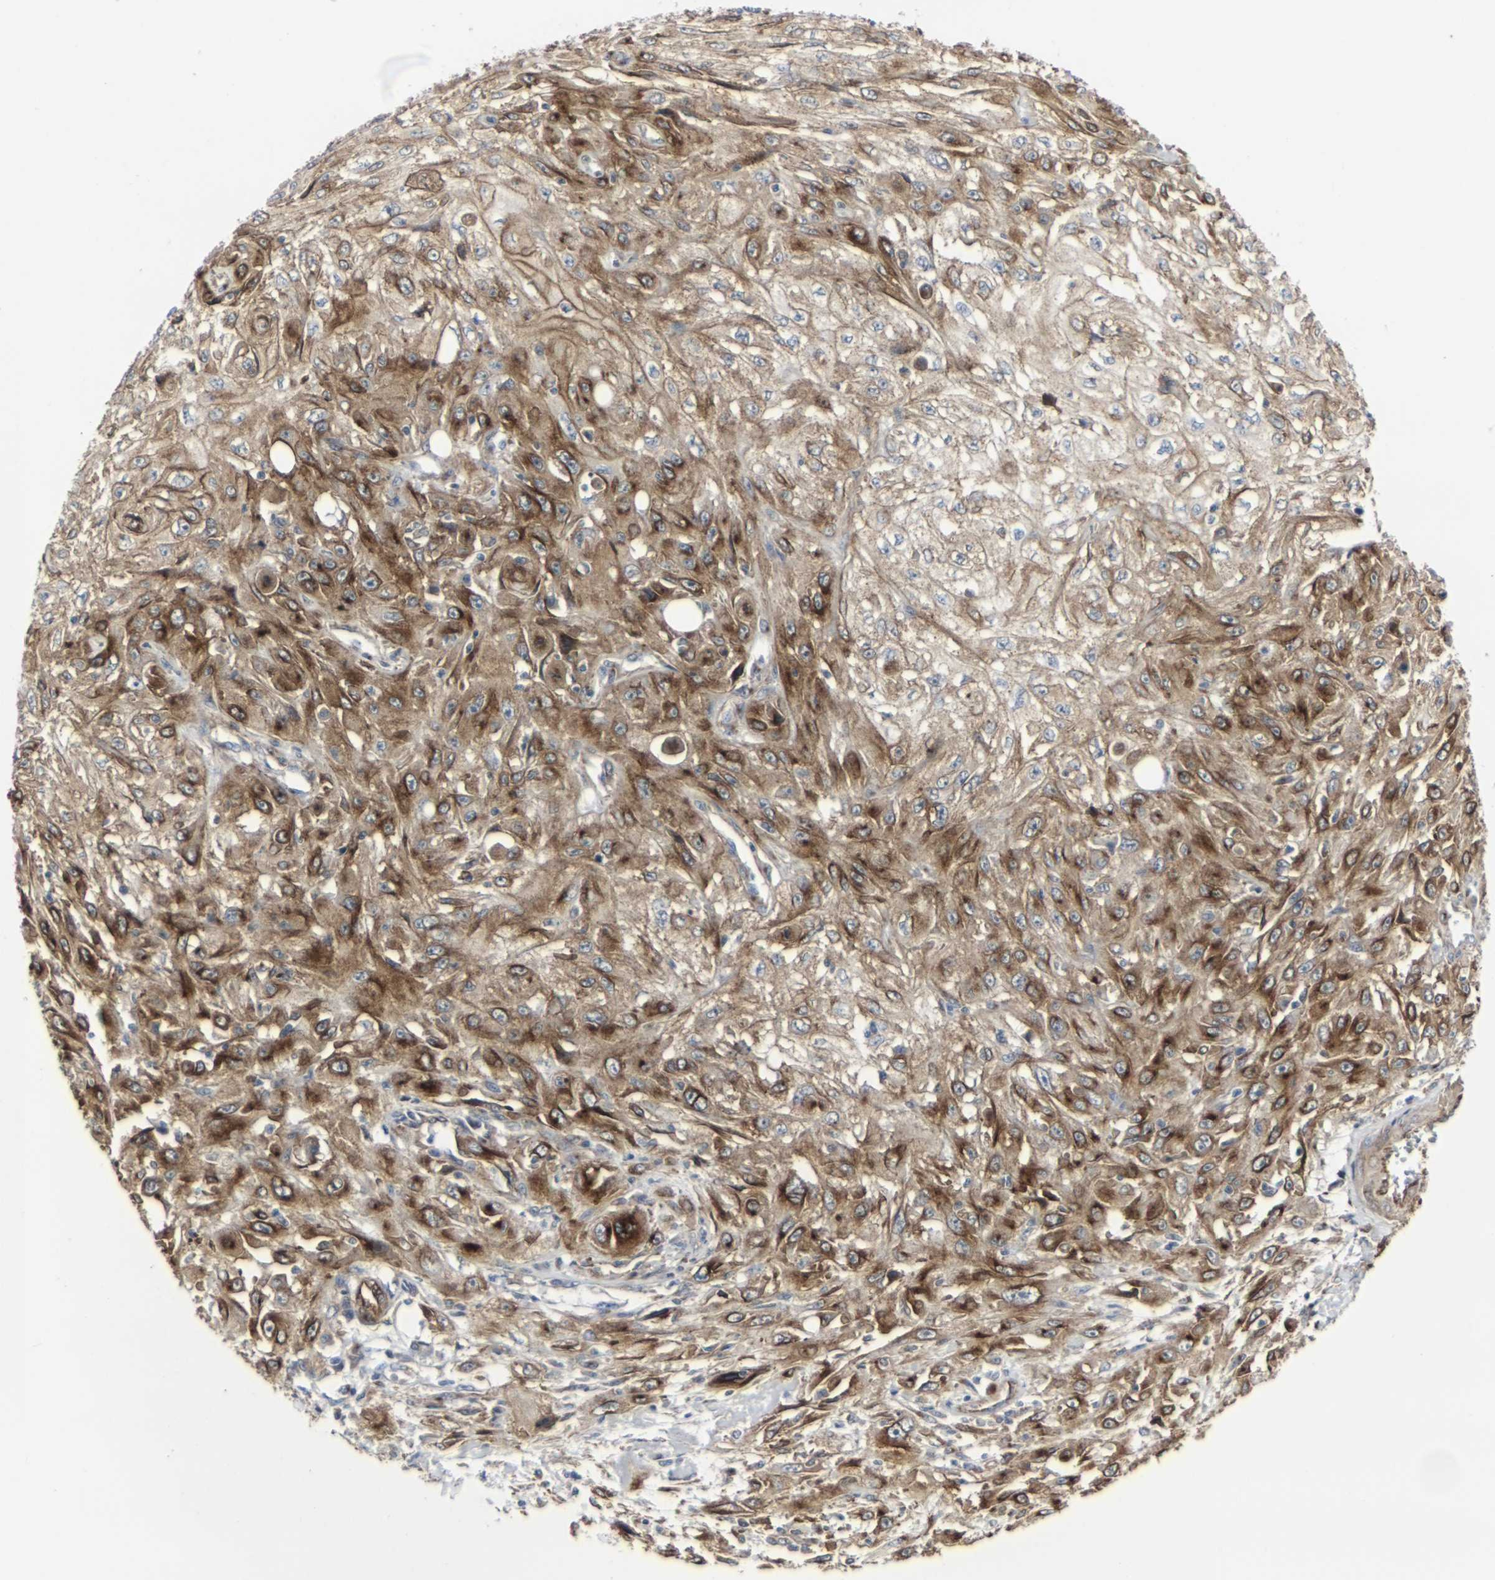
{"staining": {"intensity": "moderate", "quantity": ">75%", "location": "cytoplasmic/membranous"}, "tissue": "skin cancer", "cell_type": "Tumor cells", "image_type": "cancer", "snomed": [{"axis": "morphology", "description": "Squamous cell carcinoma, NOS"}, {"axis": "topography", "description": "Skin"}], "caption": "Immunohistochemistry histopathology image of human skin cancer (squamous cell carcinoma) stained for a protein (brown), which demonstrates medium levels of moderate cytoplasmic/membranous expression in approximately >75% of tumor cells.", "gene": "MYOF", "patient": {"sex": "male", "age": 75}}